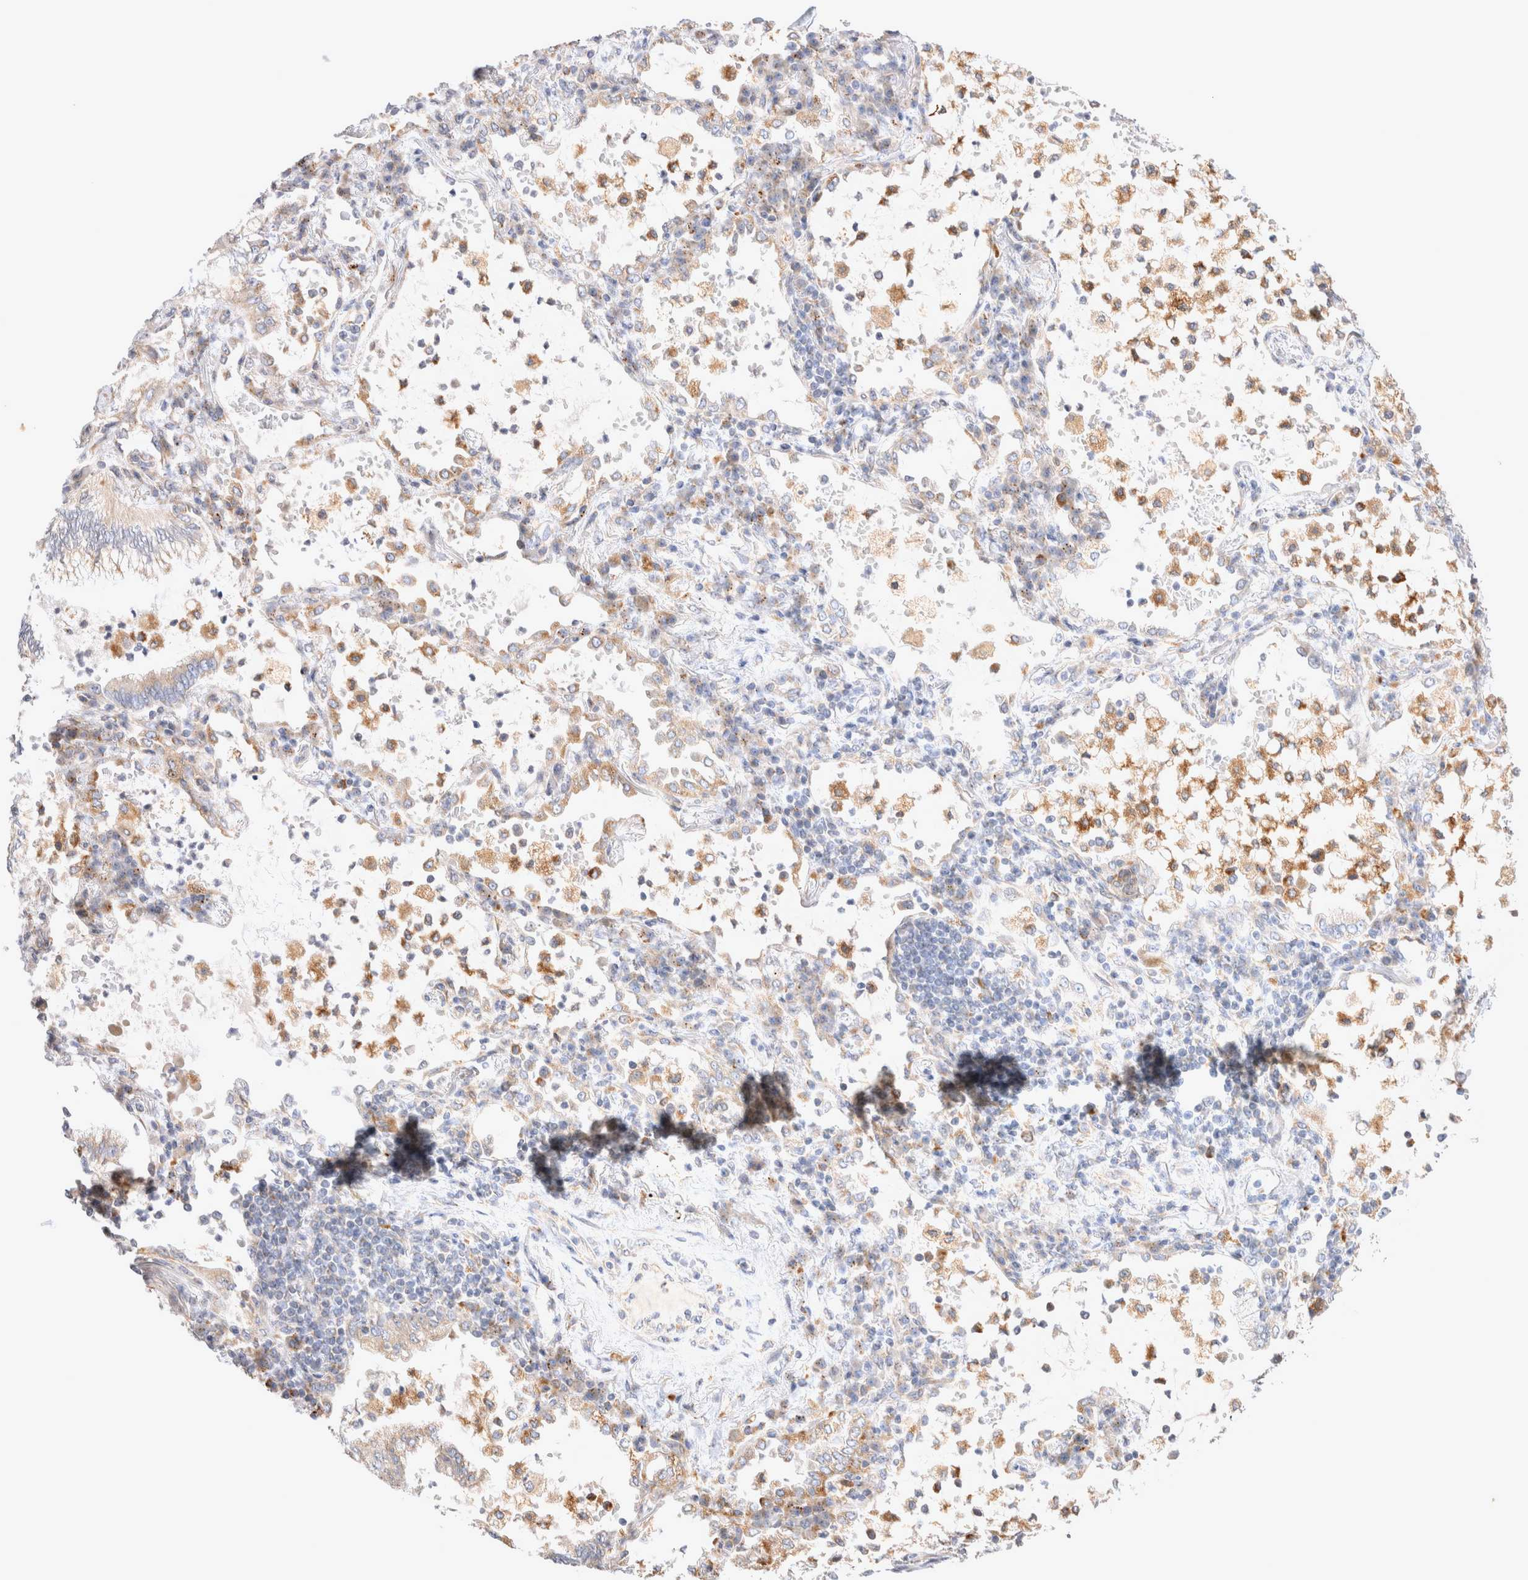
{"staining": {"intensity": "weak", "quantity": "<25%", "location": "cytoplasmic/membranous"}, "tissue": "lung cancer", "cell_type": "Tumor cells", "image_type": "cancer", "snomed": [{"axis": "morphology", "description": "Adenocarcinoma, NOS"}, {"axis": "topography", "description": "Lung"}], "caption": "IHC micrograph of neoplastic tissue: human adenocarcinoma (lung) stained with DAB (3,3'-diaminobenzidine) shows no significant protein positivity in tumor cells.", "gene": "NPC1", "patient": {"sex": "female", "age": 70}}